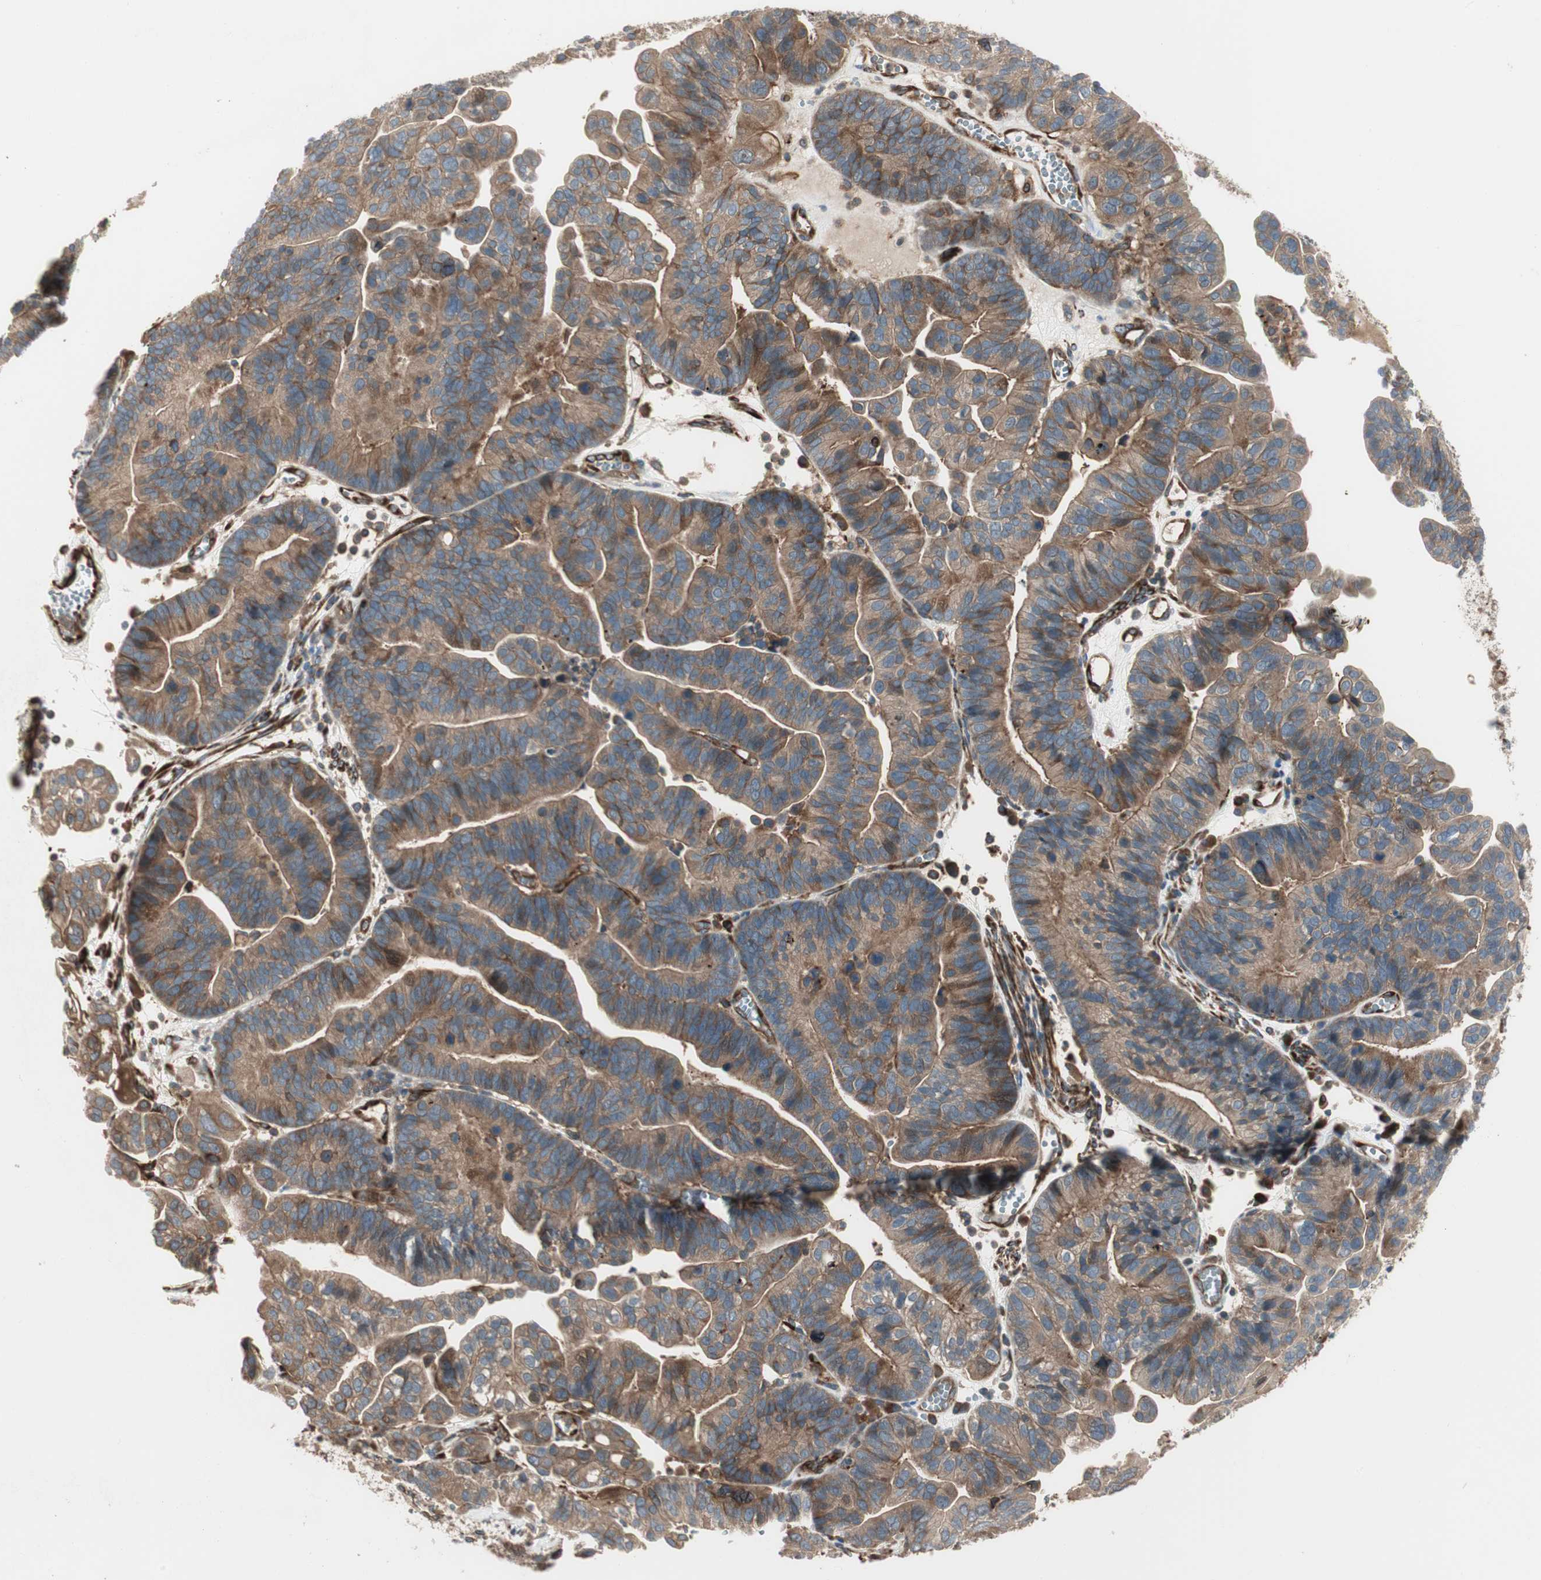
{"staining": {"intensity": "moderate", "quantity": ">75%", "location": "cytoplasmic/membranous"}, "tissue": "ovarian cancer", "cell_type": "Tumor cells", "image_type": "cancer", "snomed": [{"axis": "morphology", "description": "Cystadenocarcinoma, serous, NOS"}, {"axis": "topography", "description": "Ovary"}], "caption": "Immunohistochemical staining of ovarian cancer displays moderate cytoplasmic/membranous protein positivity in approximately >75% of tumor cells.", "gene": "PRKG1", "patient": {"sex": "female", "age": 56}}